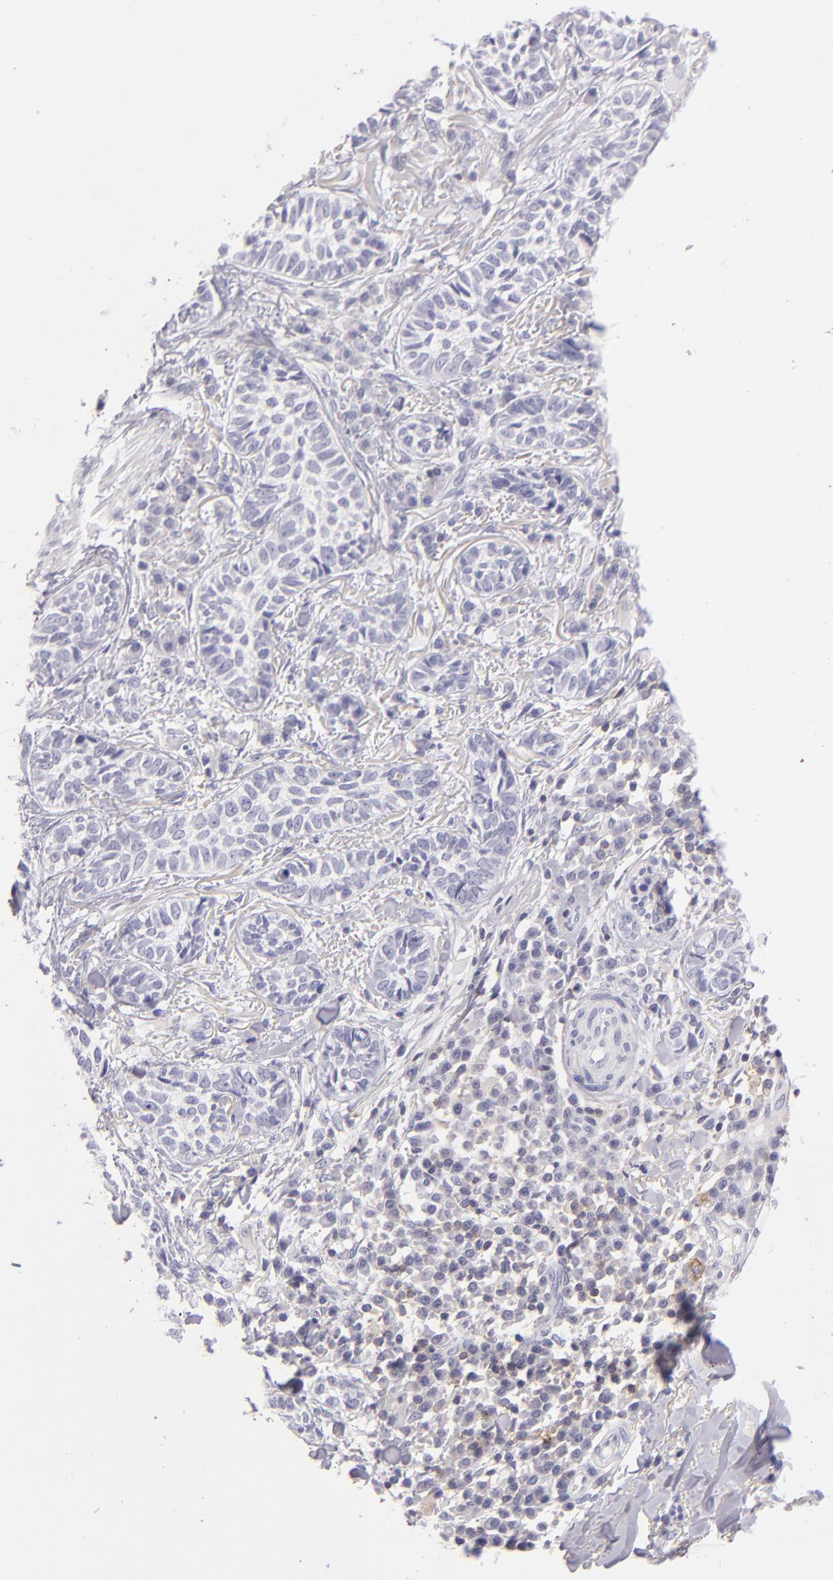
{"staining": {"intensity": "negative", "quantity": "none", "location": "none"}, "tissue": "skin cancer", "cell_type": "Tumor cells", "image_type": "cancer", "snomed": [{"axis": "morphology", "description": "Basal cell carcinoma"}, {"axis": "topography", "description": "Skin"}], "caption": "DAB (3,3'-diaminobenzidine) immunohistochemical staining of human basal cell carcinoma (skin) reveals no significant positivity in tumor cells.", "gene": "CD48", "patient": {"sex": "female", "age": 89}}